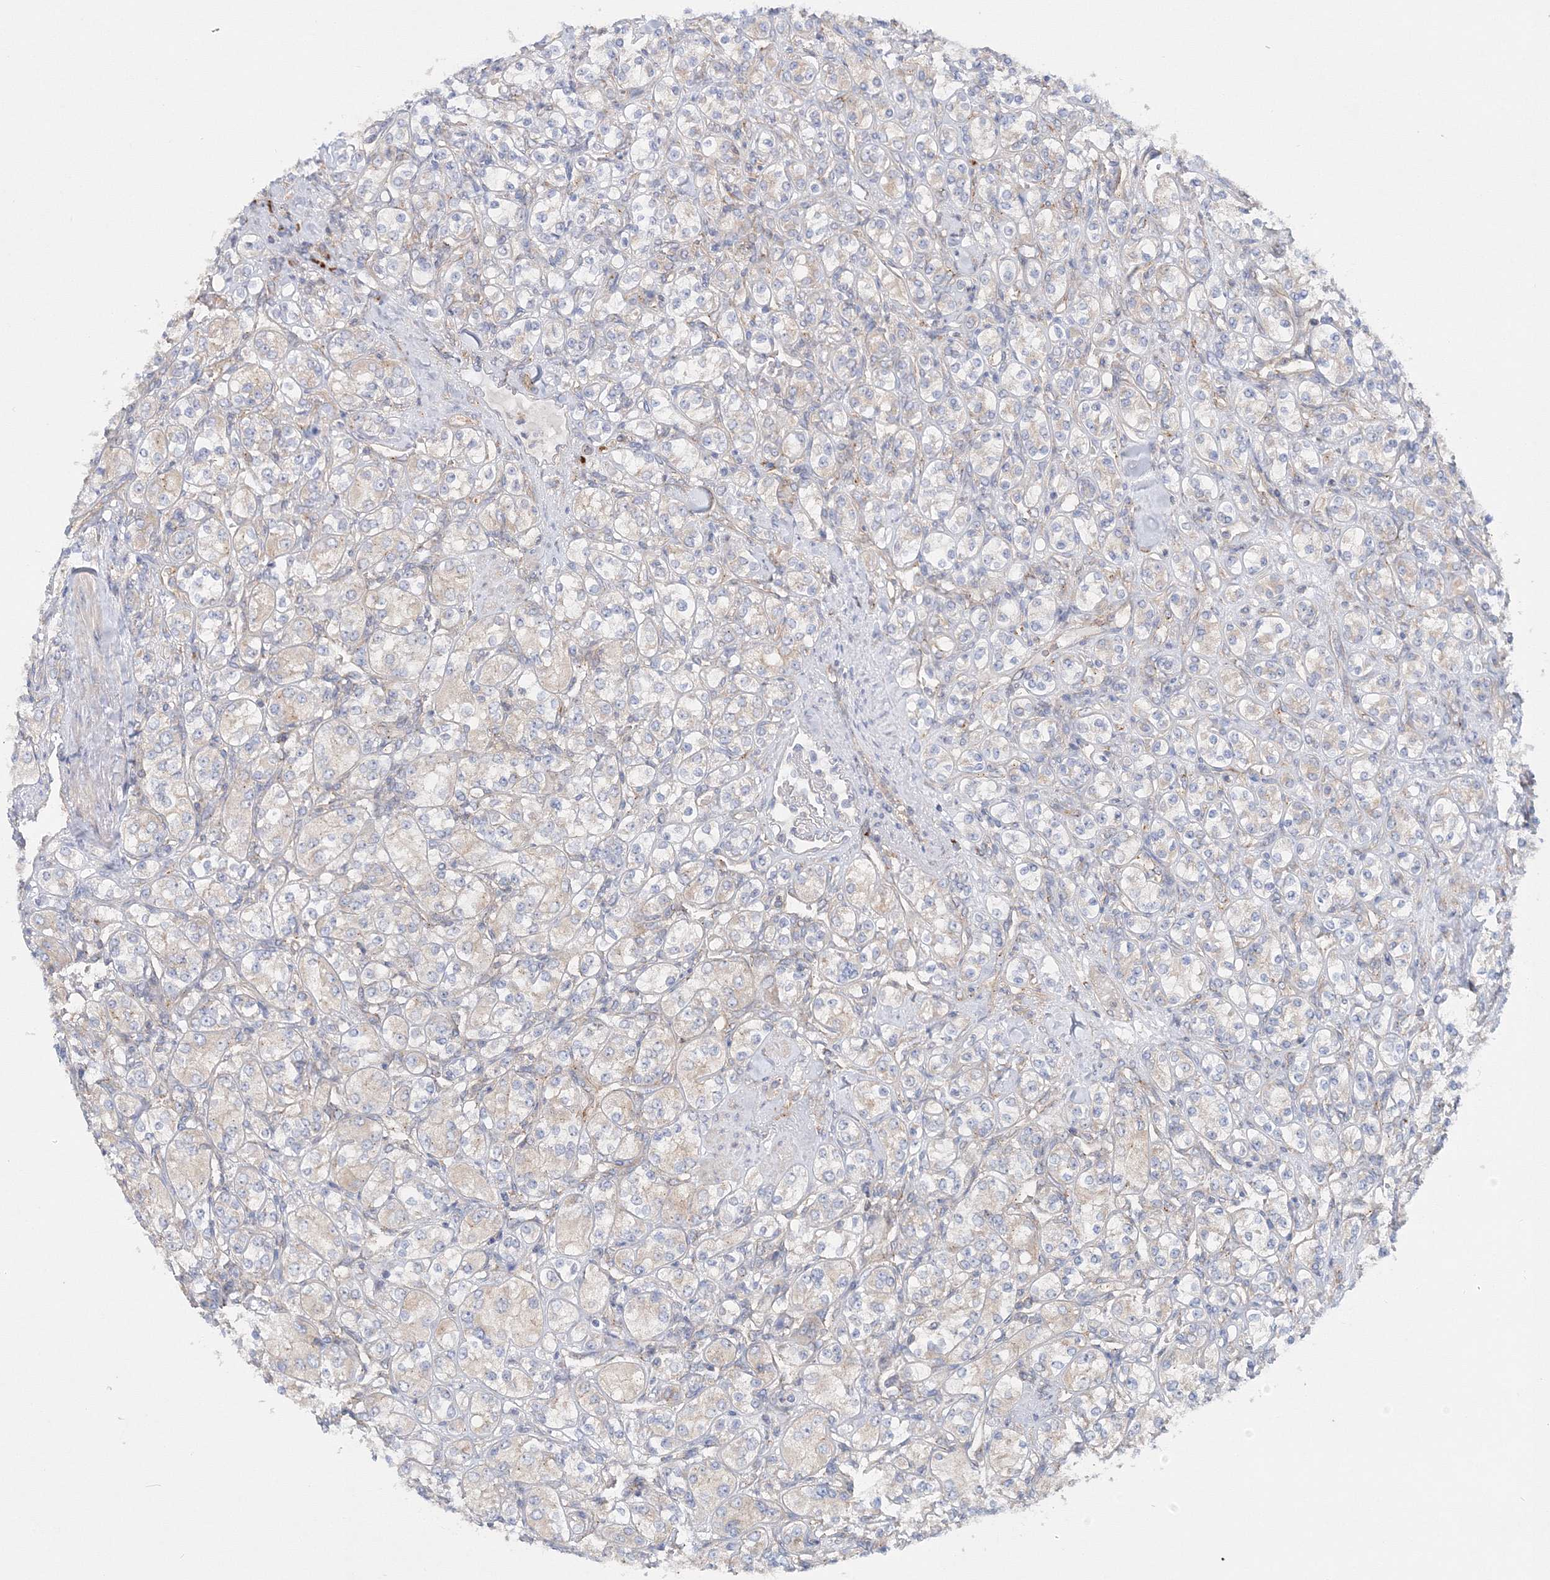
{"staining": {"intensity": "weak", "quantity": "<25%", "location": "cytoplasmic/membranous"}, "tissue": "renal cancer", "cell_type": "Tumor cells", "image_type": "cancer", "snomed": [{"axis": "morphology", "description": "Adenocarcinoma, NOS"}, {"axis": "topography", "description": "Kidney"}], "caption": "Immunohistochemical staining of human adenocarcinoma (renal) demonstrates no significant expression in tumor cells.", "gene": "SEC23IP", "patient": {"sex": "male", "age": 77}}